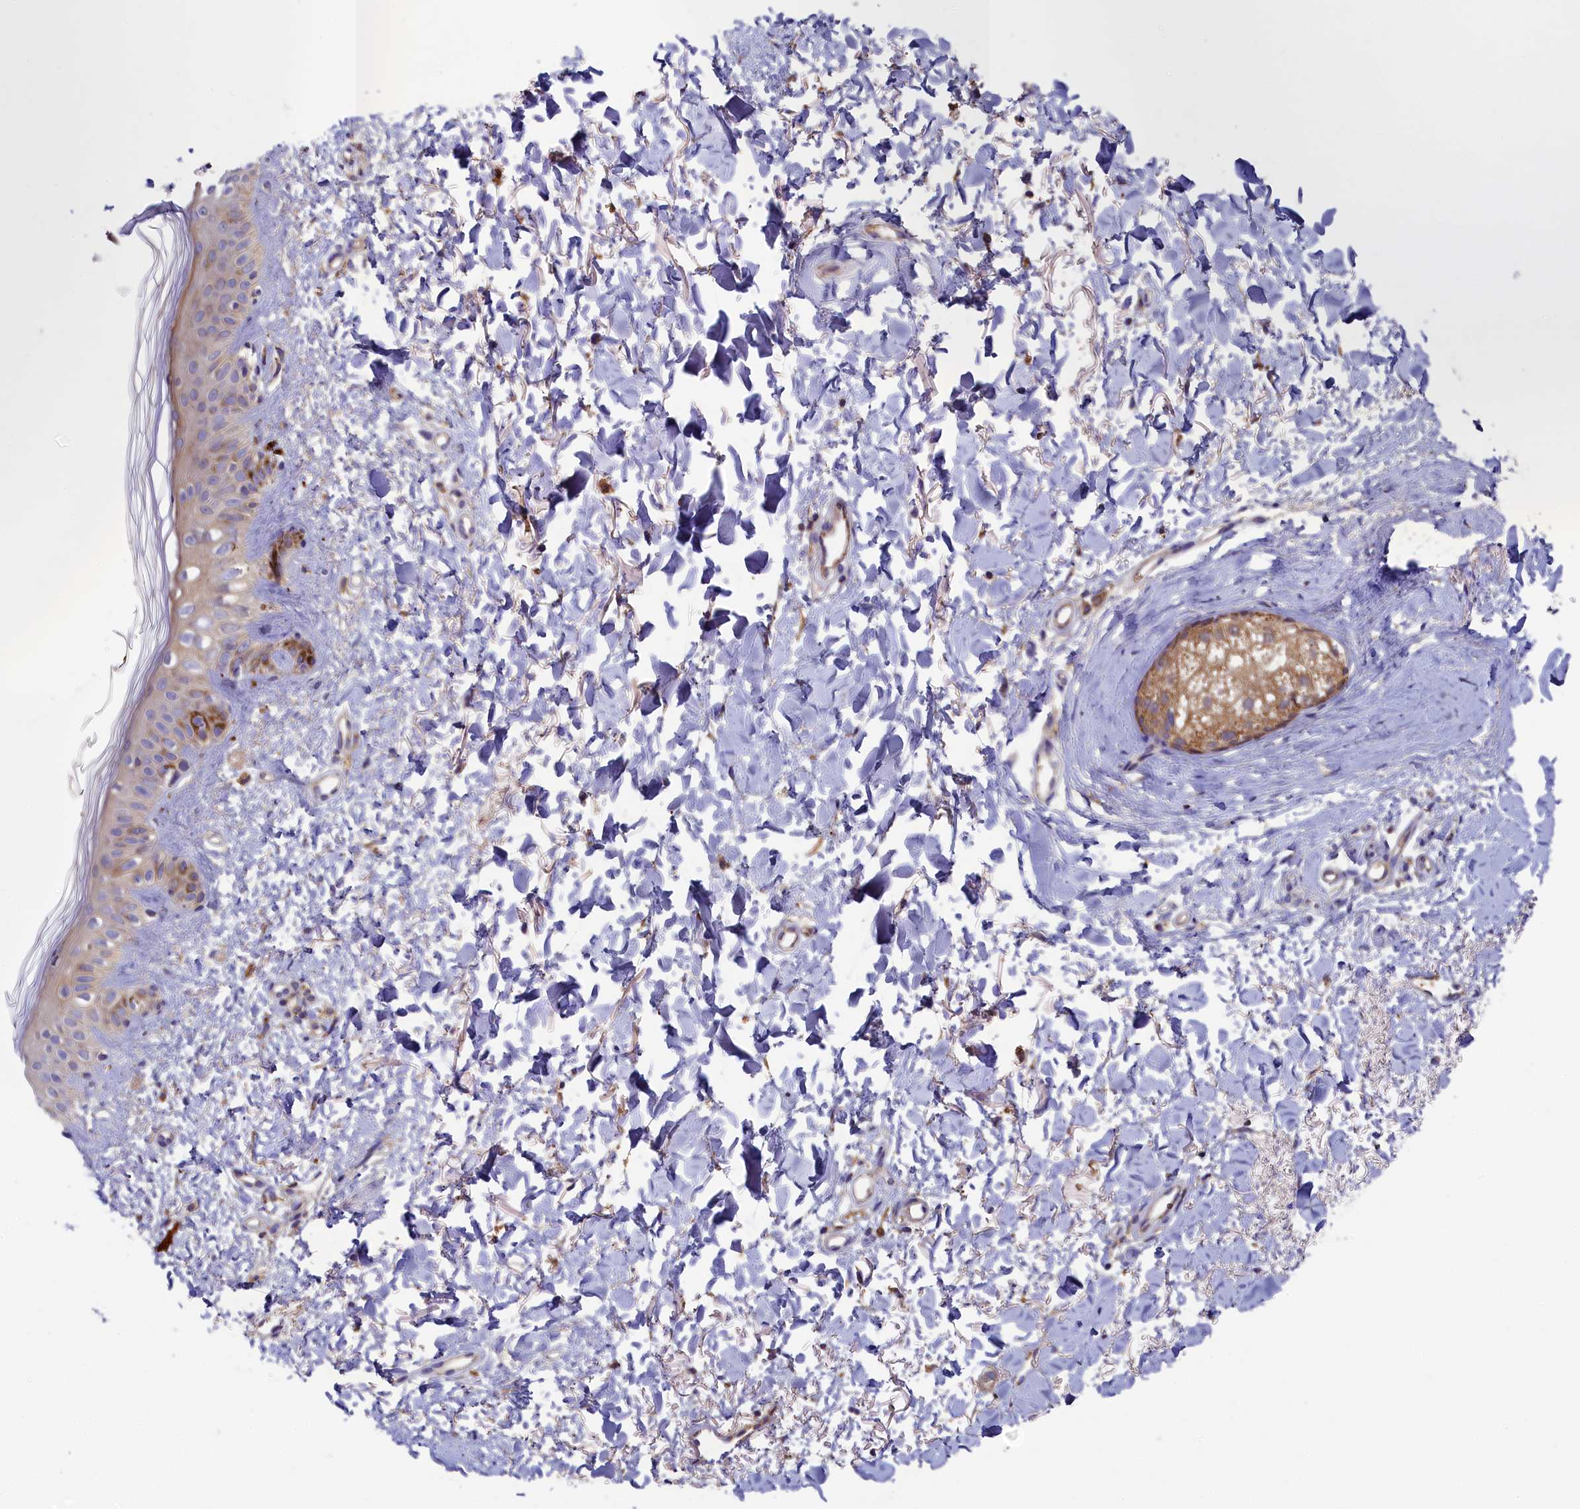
{"staining": {"intensity": "weak", "quantity": ">75%", "location": "cytoplasmic/membranous"}, "tissue": "skin", "cell_type": "Fibroblasts", "image_type": "normal", "snomed": [{"axis": "morphology", "description": "Normal tissue, NOS"}, {"axis": "topography", "description": "Skin"}], "caption": "Immunohistochemistry (IHC) of normal skin demonstrates low levels of weak cytoplasmic/membranous staining in about >75% of fibroblasts.", "gene": "SEC31B", "patient": {"sex": "female", "age": 58}}